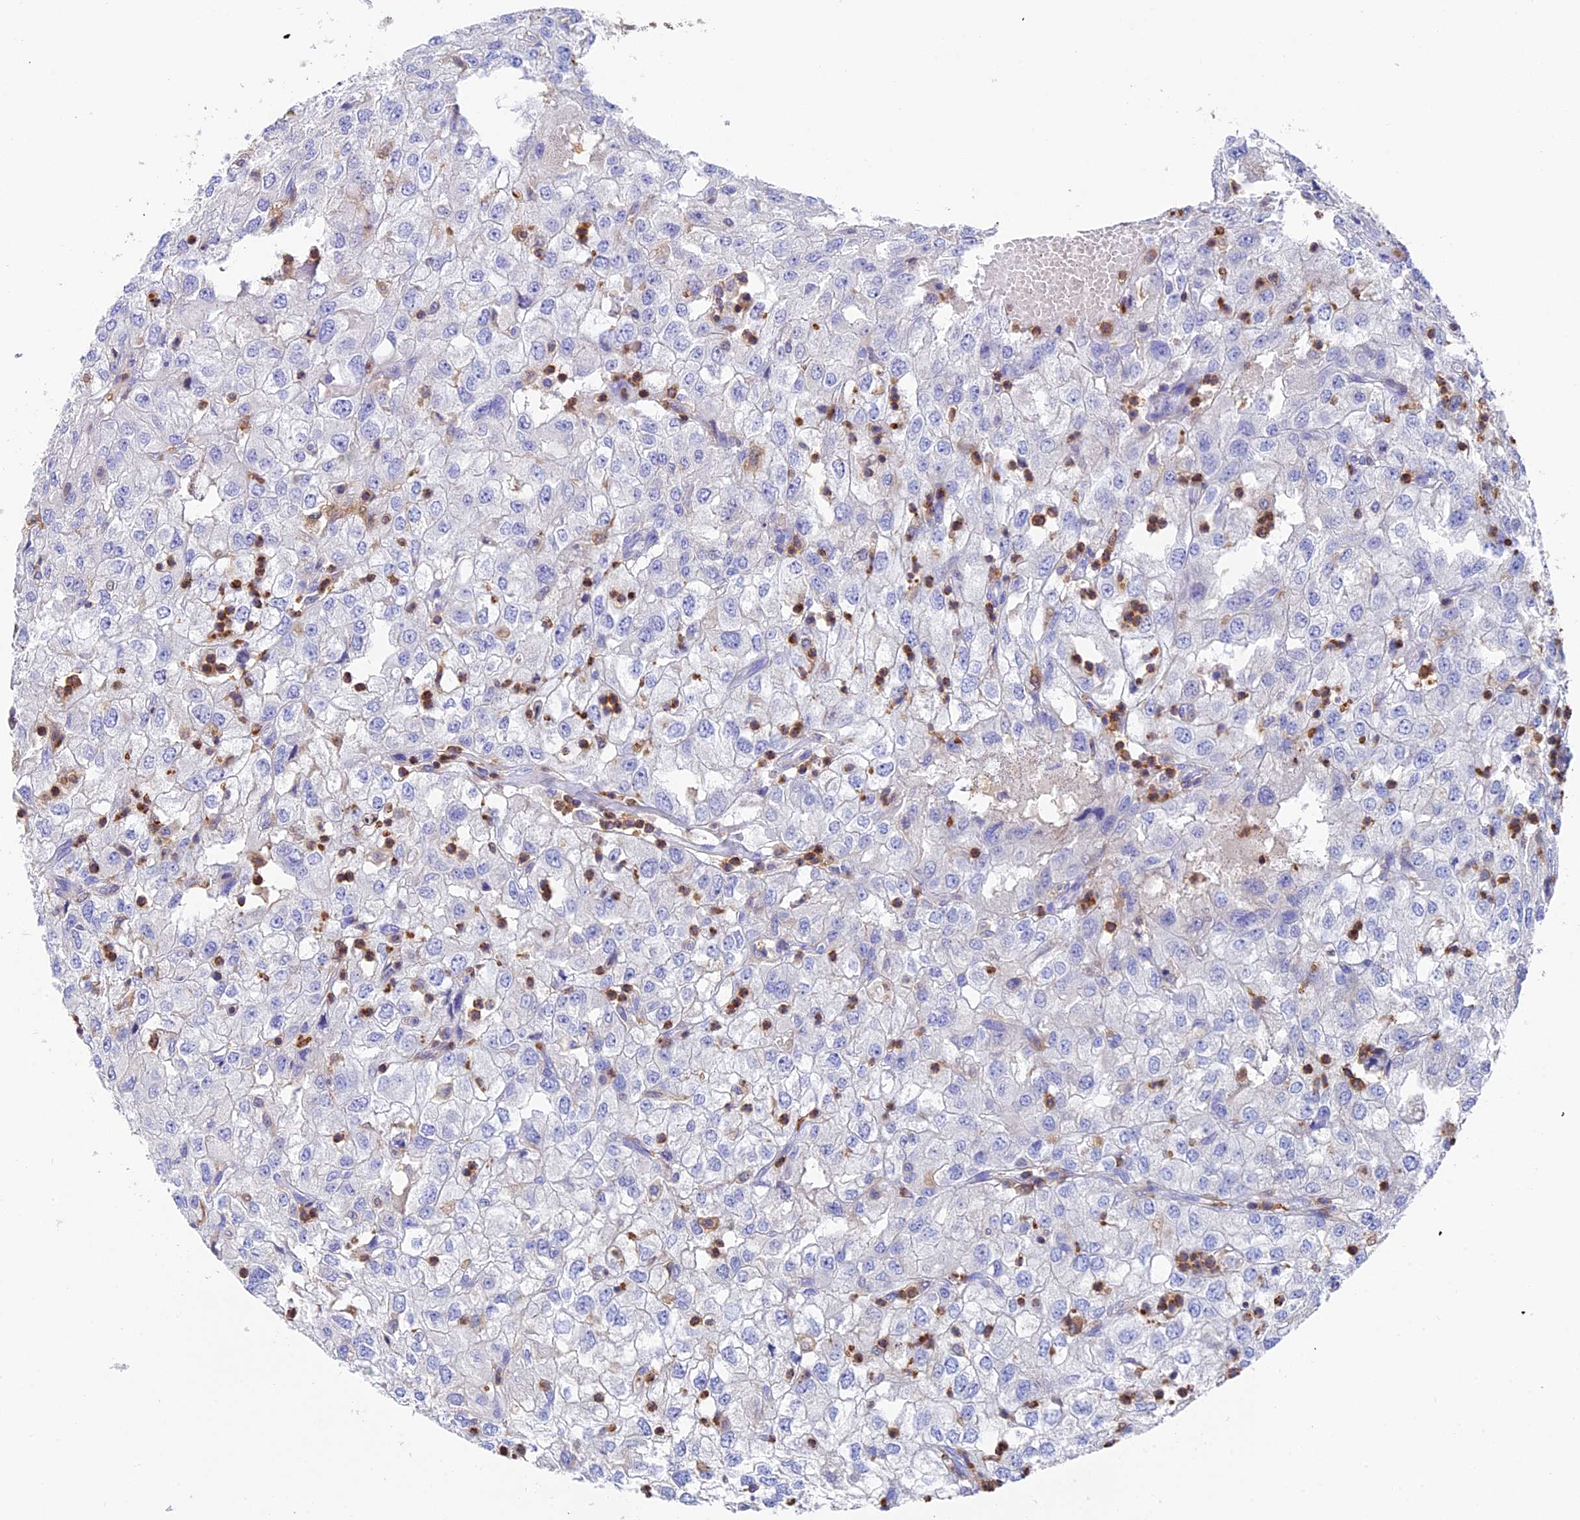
{"staining": {"intensity": "negative", "quantity": "none", "location": "none"}, "tissue": "renal cancer", "cell_type": "Tumor cells", "image_type": "cancer", "snomed": [{"axis": "morphology", "description": "Adenocarcinoma, NOS"}, {"axis": "topography", "description": "Kidney"}], "caption": "Tumor cells show no significant protein staining in adenocarcinoma (renal).", "gene": "ADAT1", "patient": {"sex": "female", "age": 54}}